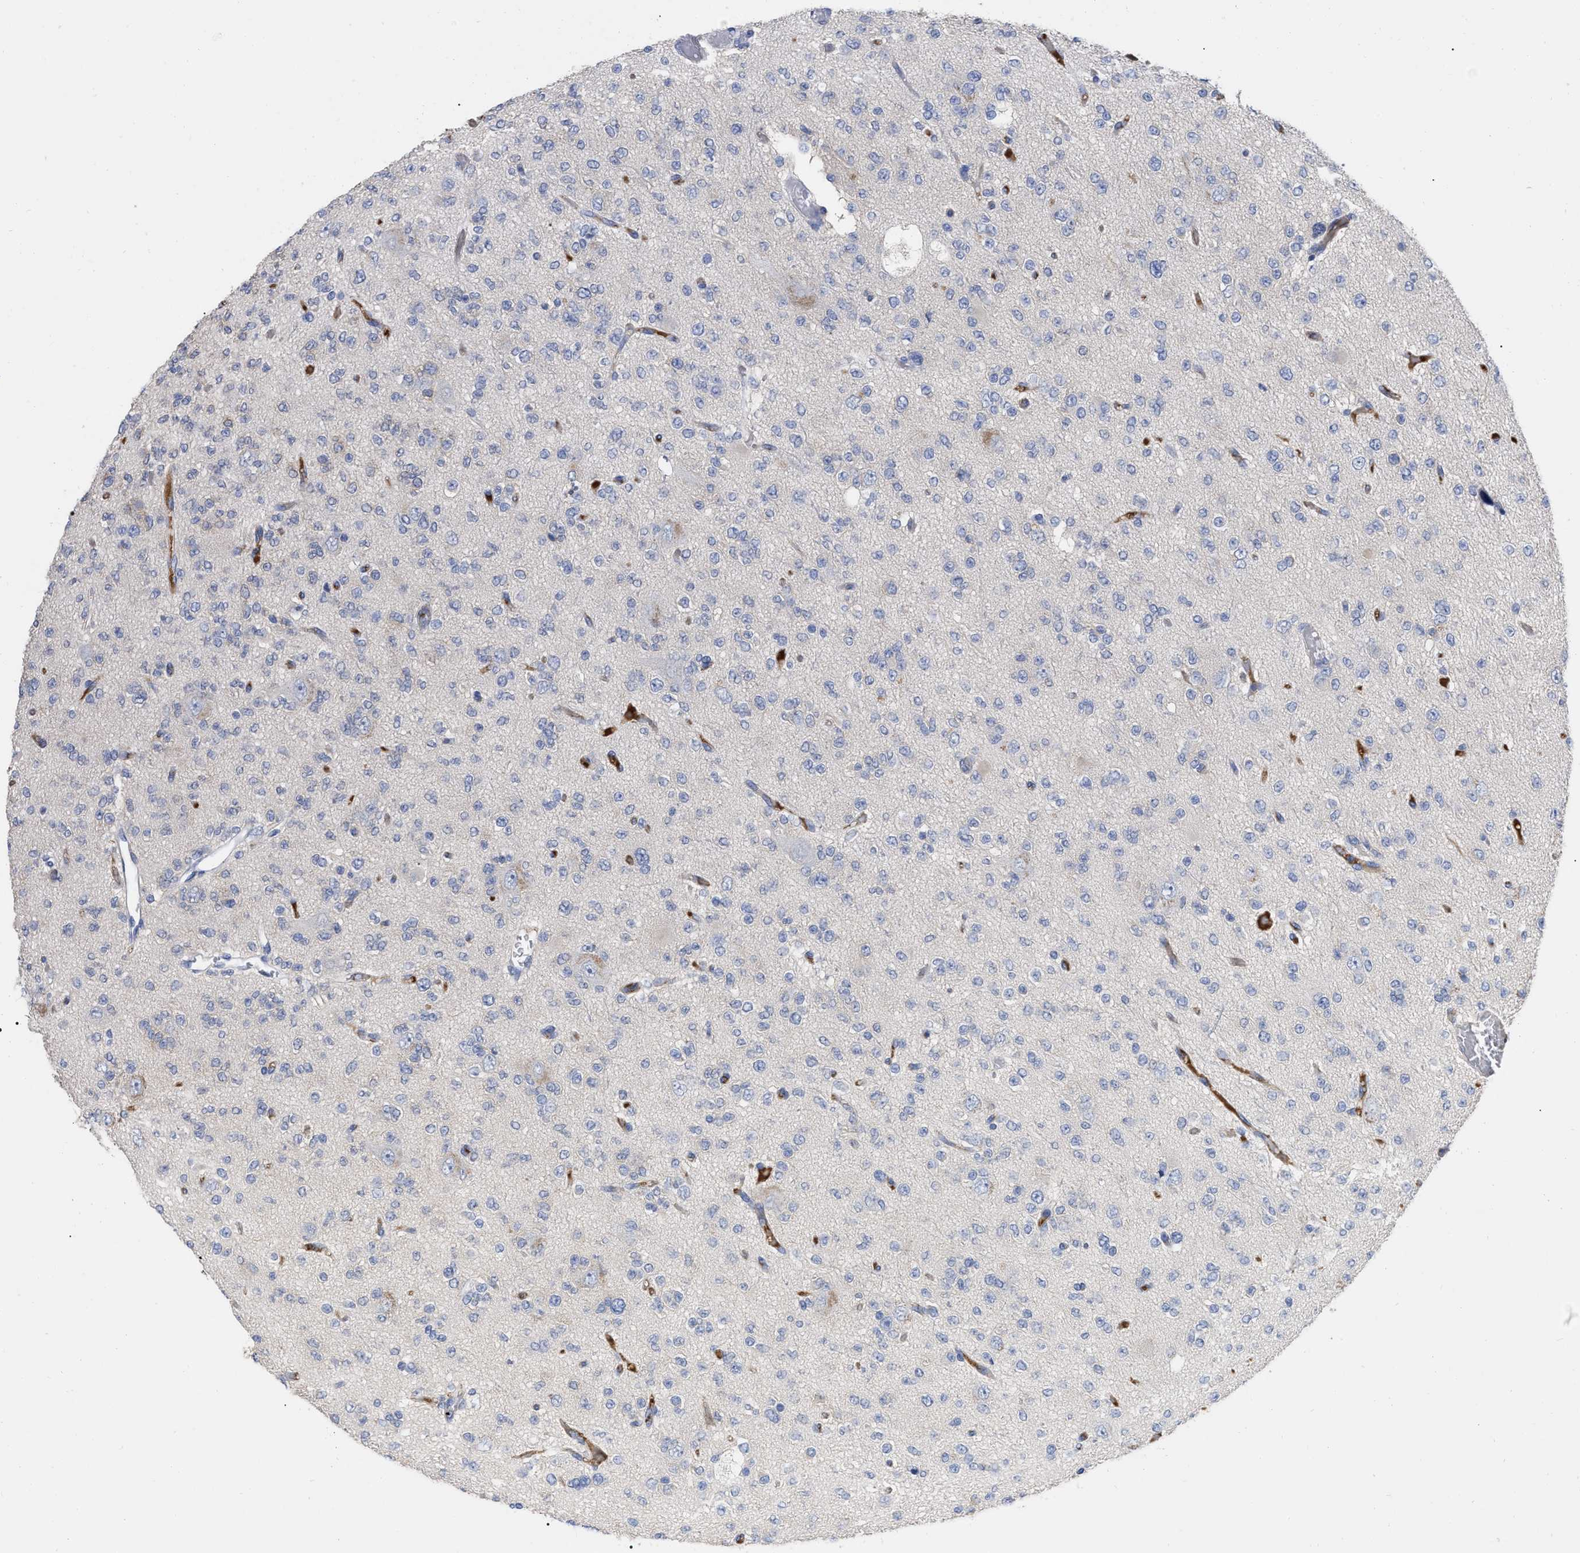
{"staining": {"intensity": "negative", "quantity": "none", "location": "none"}, "tissue": "glioma", "cell_type": "Tumor cells", "image_type": "cancer", "snomed": [{"axis": "morphology", "description": "Glioma, malignant, Low grade"}, {"axis": "topography", "description": "Brain"}], "caption": "This is an immunohistochemistry photomicrograph of human malignant glioma (low-grade). There is no positivity in tumor cells.", "gene": "IGHV5-51", "patient": {"sex": "male", "age": 38}}